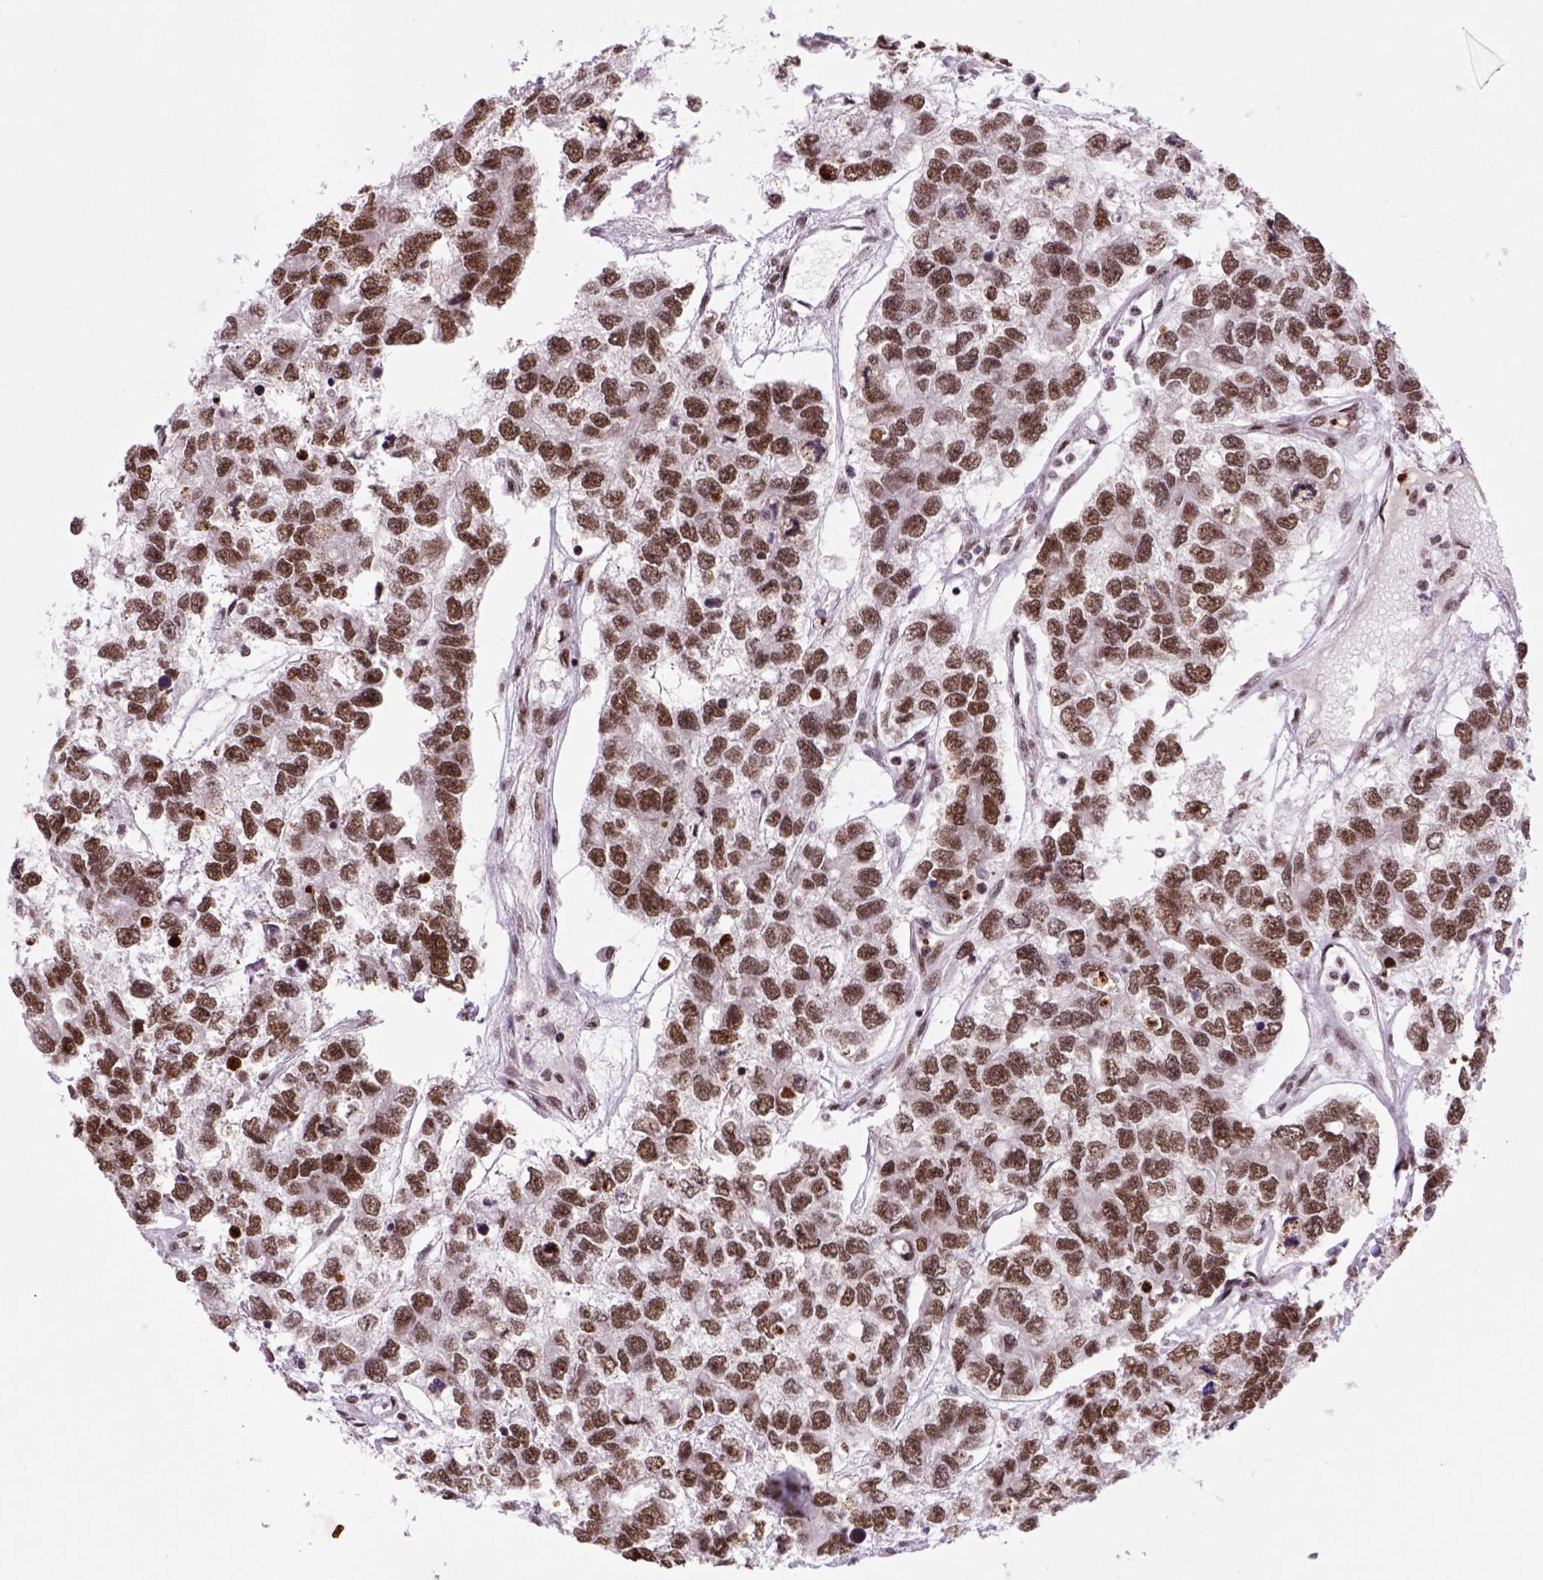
{"staining": {"intensity": "strong", "quantity": ">75%", "location": "nuclear"}, "tissue": "testis cancer", "cell_type": "Tumor cells", "image_type": "cancer", "snomed": [{"axis": "morphology", "description": "Seminoma, NOS"}, {"axis": "topography", "description": "Testis"}], "caption": "IHC of human testis cancer (seminoma) shows high levels of strong nuclear positivity in approximately >75% of tumor cells. (brown staining indicates protein expression, while blue staining denotes nuclei).", "gene": "NSMCE2", "patient": {"sex": "male", "age": 52}}